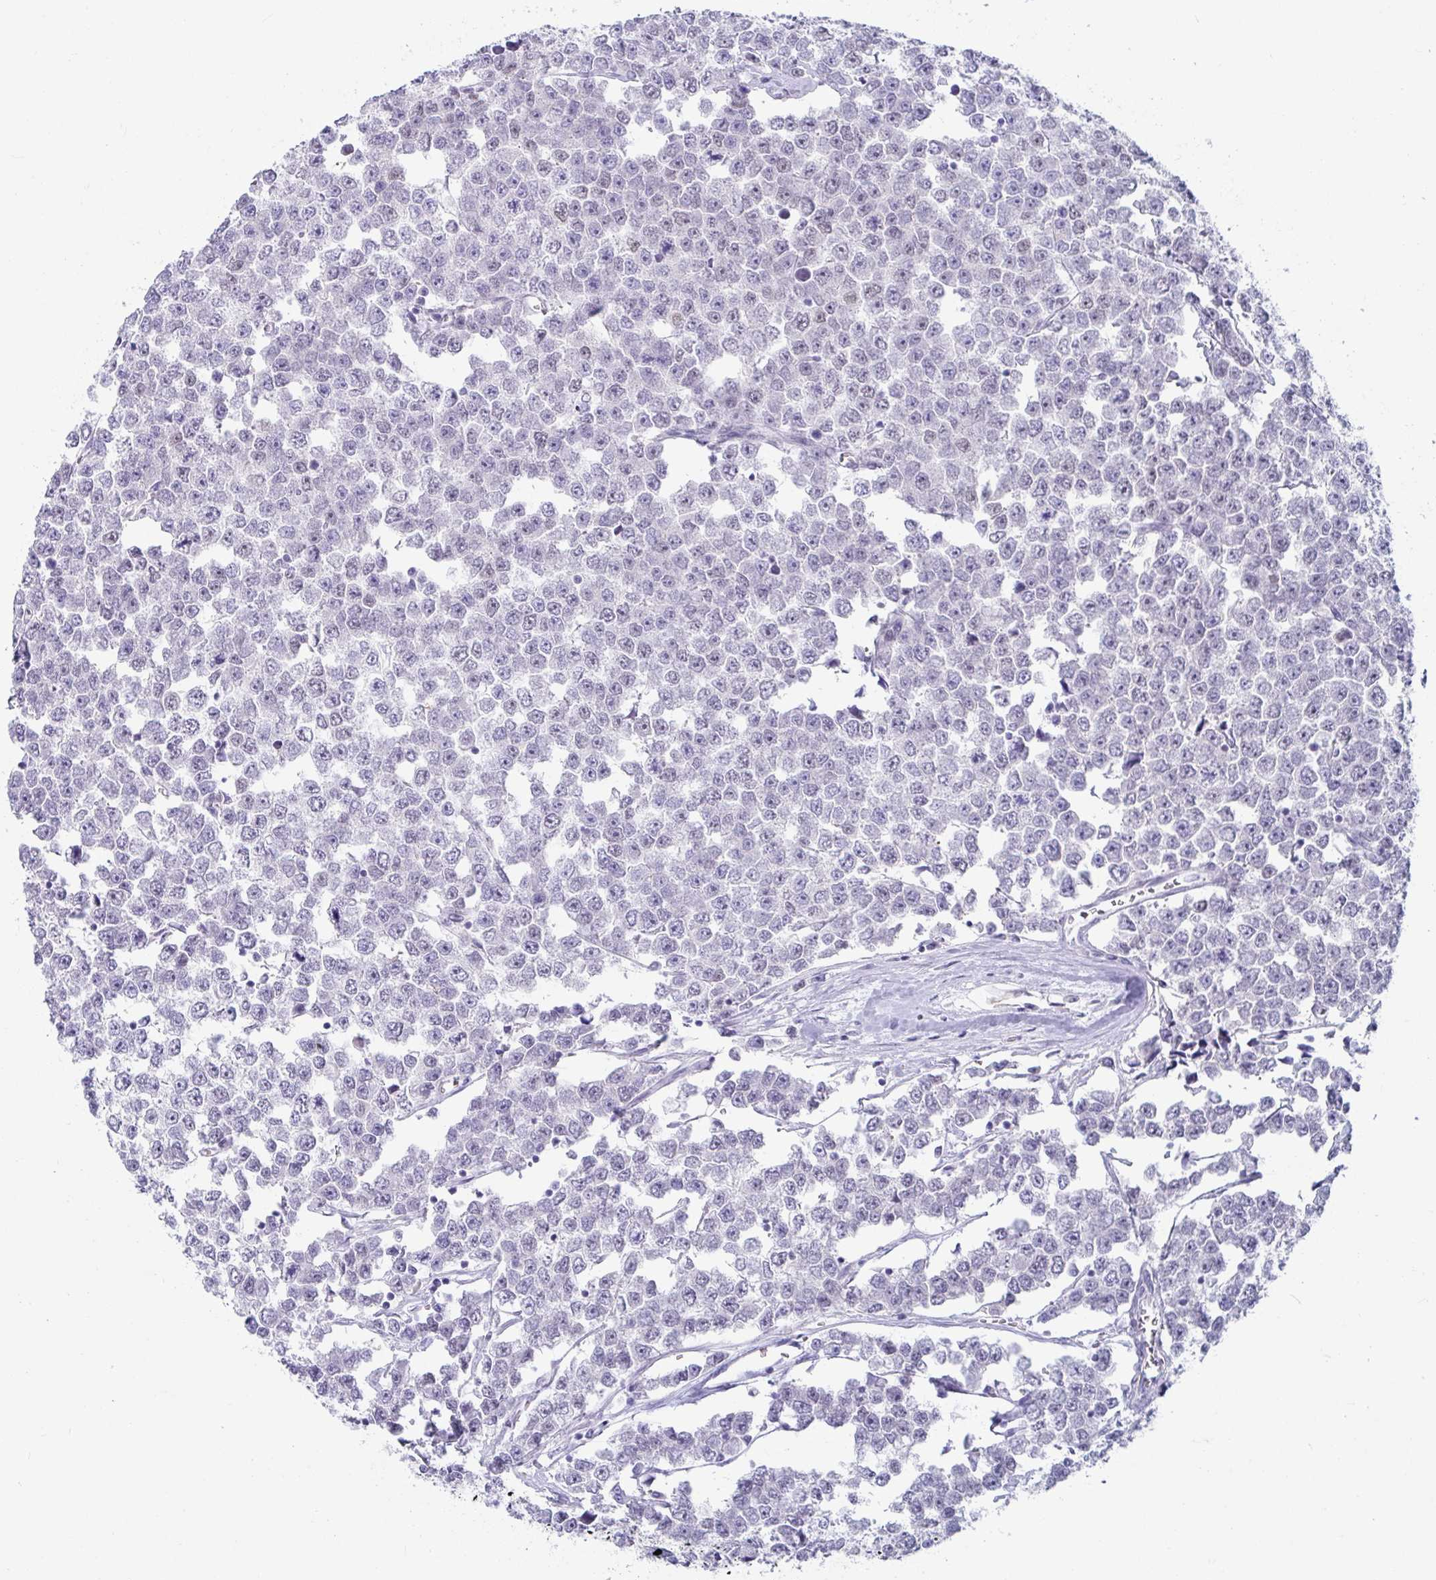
{"staining": {"intensity": "negative", "quantity": "none", "location": "none"}, "tissue": "testis cancer", "cell_type": "Tumor cells", "image_type": "cancer", "snomed": [{"axis": "morphology", "description": "Seminoma, NOS"}, {"axis": "morphology", "description": "Carcinoma, Embryonal, NOS"}, {"axis": "topography", "description": "Testis"}], "caption": "Human embryonal carcinoma (testis) stained for a protein using immunohistochemistry exhibits no positivity in tumor cells.", "gene": "NPY", "patient": {"sex": "male", "age": 52}}